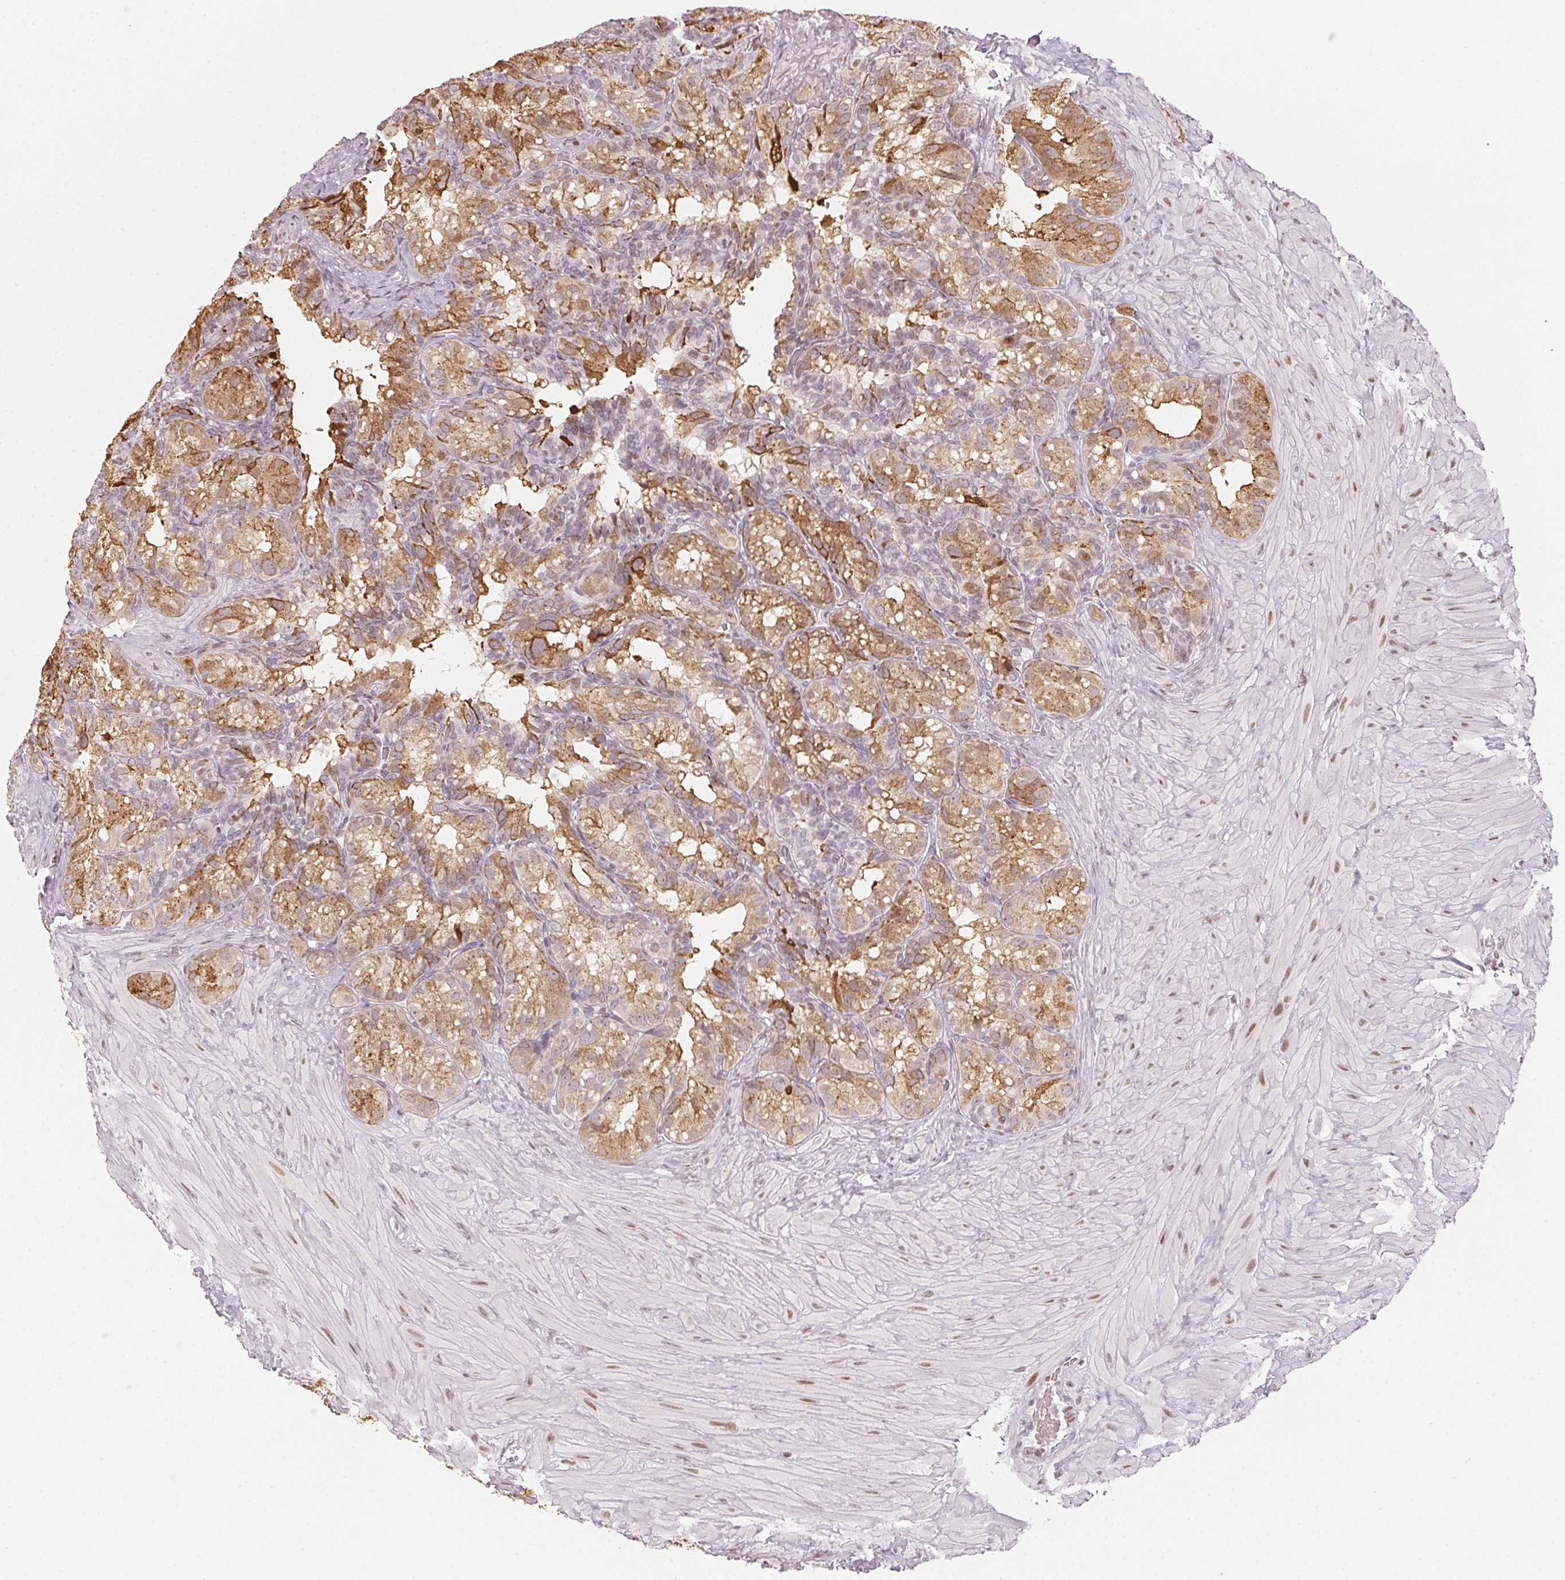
{"staining": {"intensity": "moderate", "quantity": ">75%", "location": "cytoplasmic/membranous"}, "tissue": "seminal vesicle", "cell_type": "Glandular cells", "image_type": "normal", "snomed": [{"axis": "morphology", "description": "Normal tissue, NOS"}, {"axis": "topography", "description": "Seminal veicle"}], "caption": "Immunohistochemical staining of normal seminal vesicle displays medium levels of moderate cytoplasmic/membranous positivity in approximately >75% of glandular cells.", "gene": "KAT6A", "patient": {"sex": "male", "age": 60}}